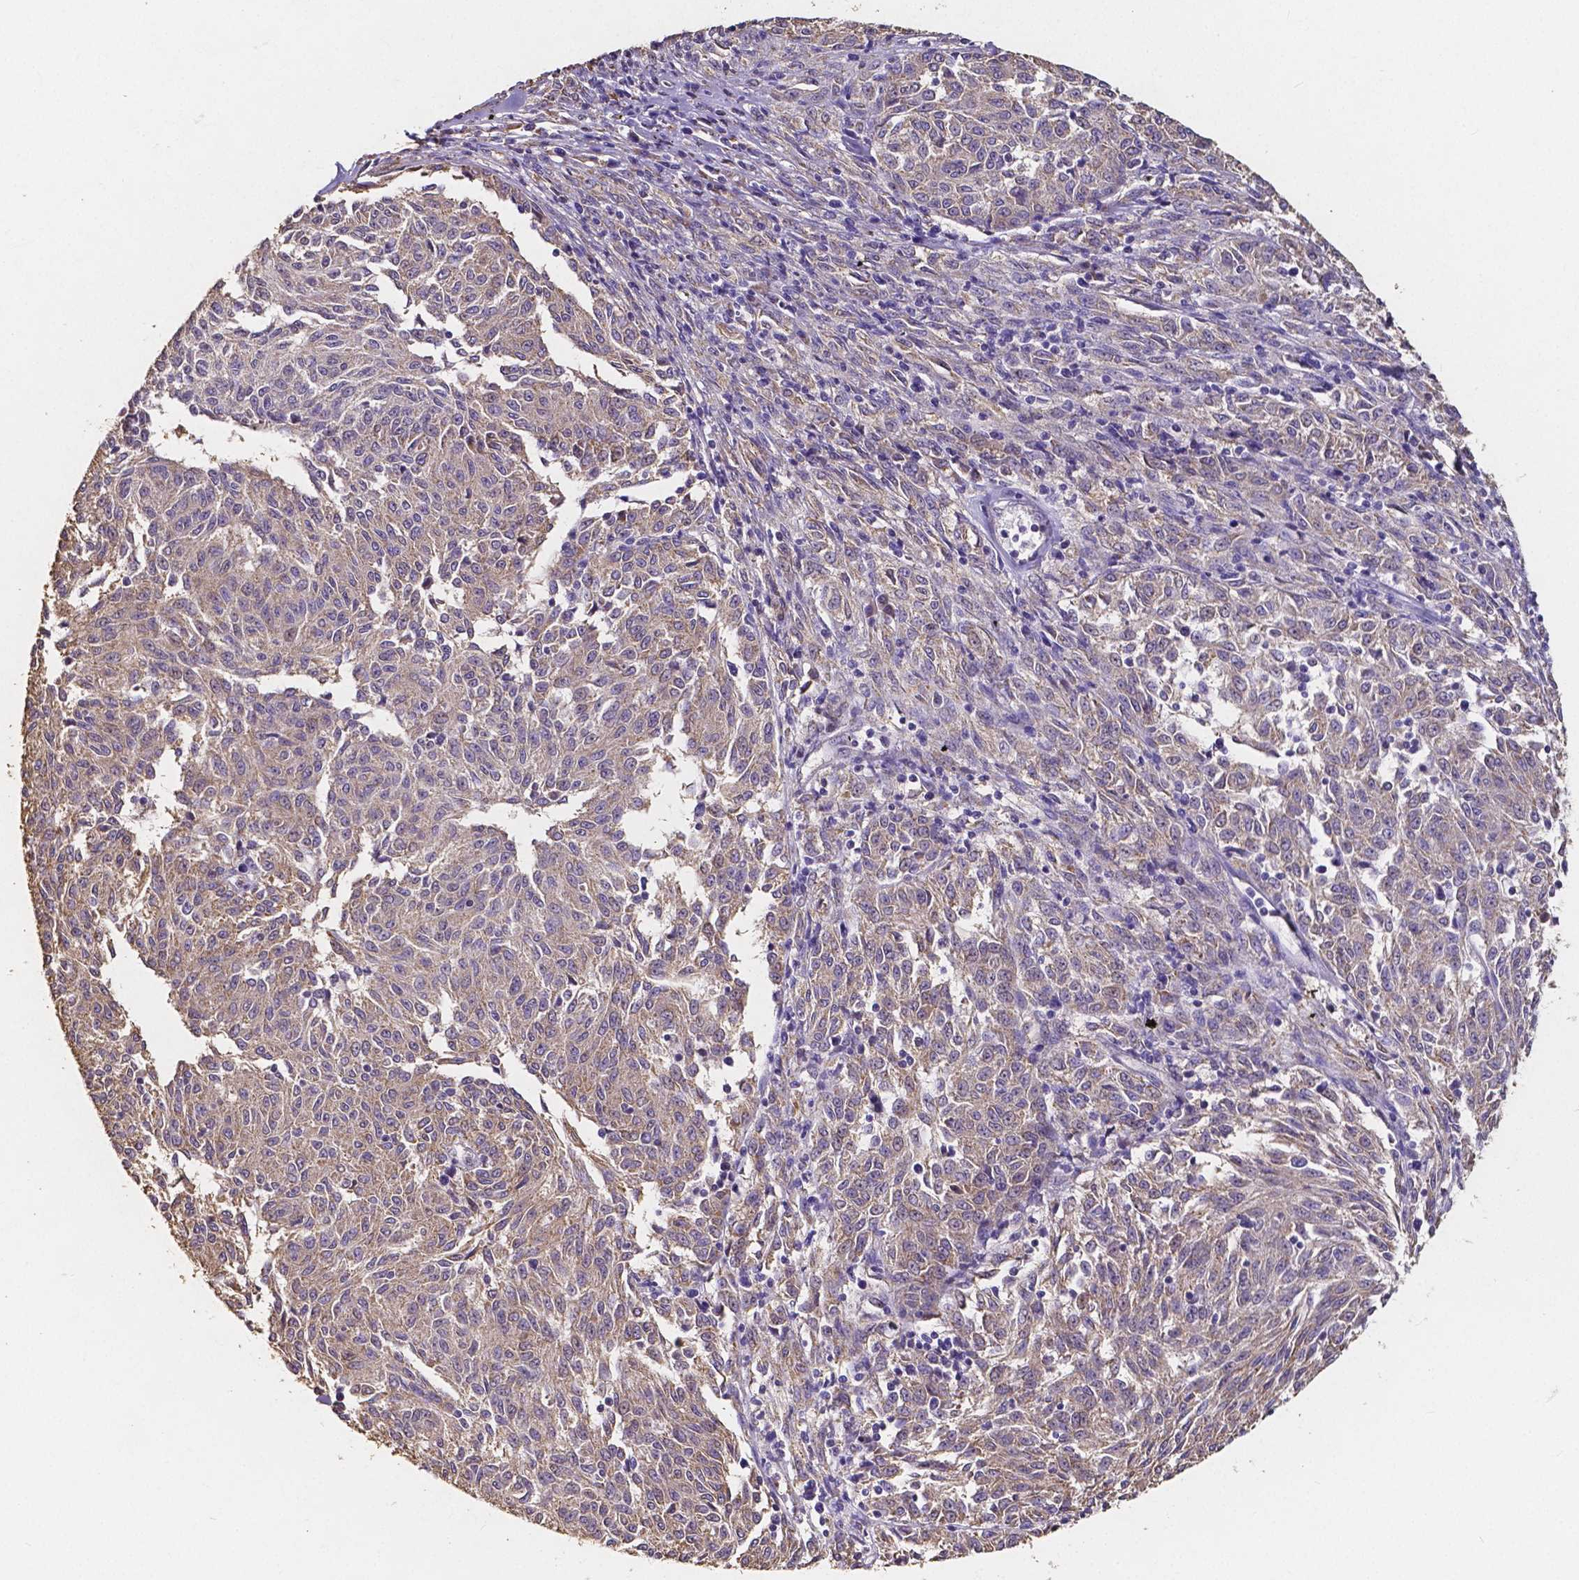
{"staining": {"intensity": "weak", "quantity": "25%-75%", "location": "cytoplasmic/membranous"}, "tissue": "melanoma", "cell_type": "Tumor cells", "image_type": "cancer", "snomed": [{"axis": "morphology", "description": "Malignant melanoma, NOS"}, {"axis": "topography", "description": "Skin"}], "caption": "The micrograph displays a brown stain indicating the presence of a protein in the cytoplasmic/membranous of tumor cells in melanoma.", "gene": "ACP5", "patient": {"sex": "female", "age": 72}}